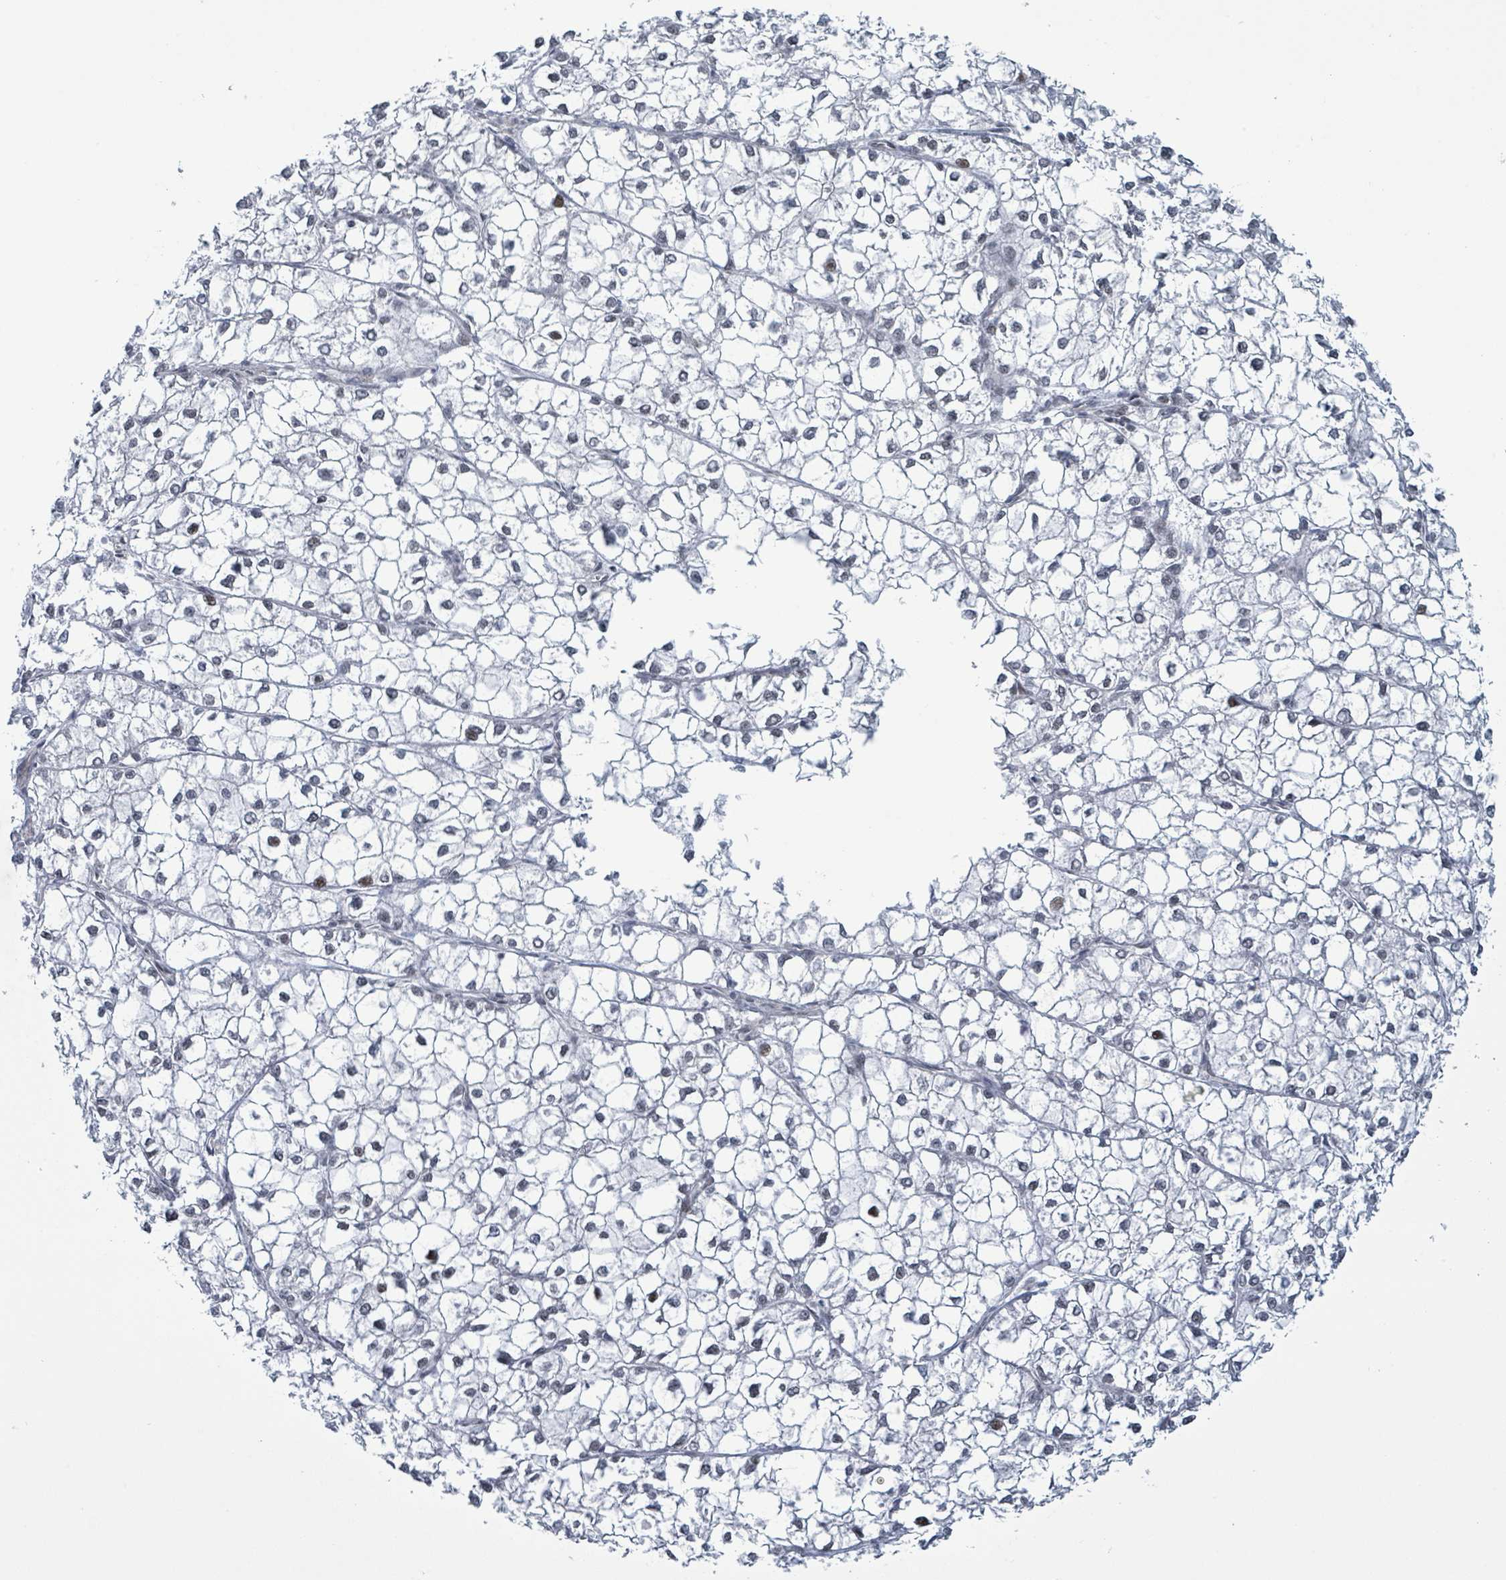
{"staining": {"intensity": "negative", "quantity": "none", "location": "none"}, "tissue": "liver cancer", "cell_type": "Tumor cells", "image_type": "cancer", "snomed": [{"axis": "morphology", "description": "Carcinoma, Hepatocellular, NOS"}, {"axis": "topography", "description": "Liver"}], "caption": "Liver cancer was stained to show a protein in brown. There is no significant staining in tumor cells.", "gene": "DMRTC1B", "patient": {"sex": "female", "age": 43}}